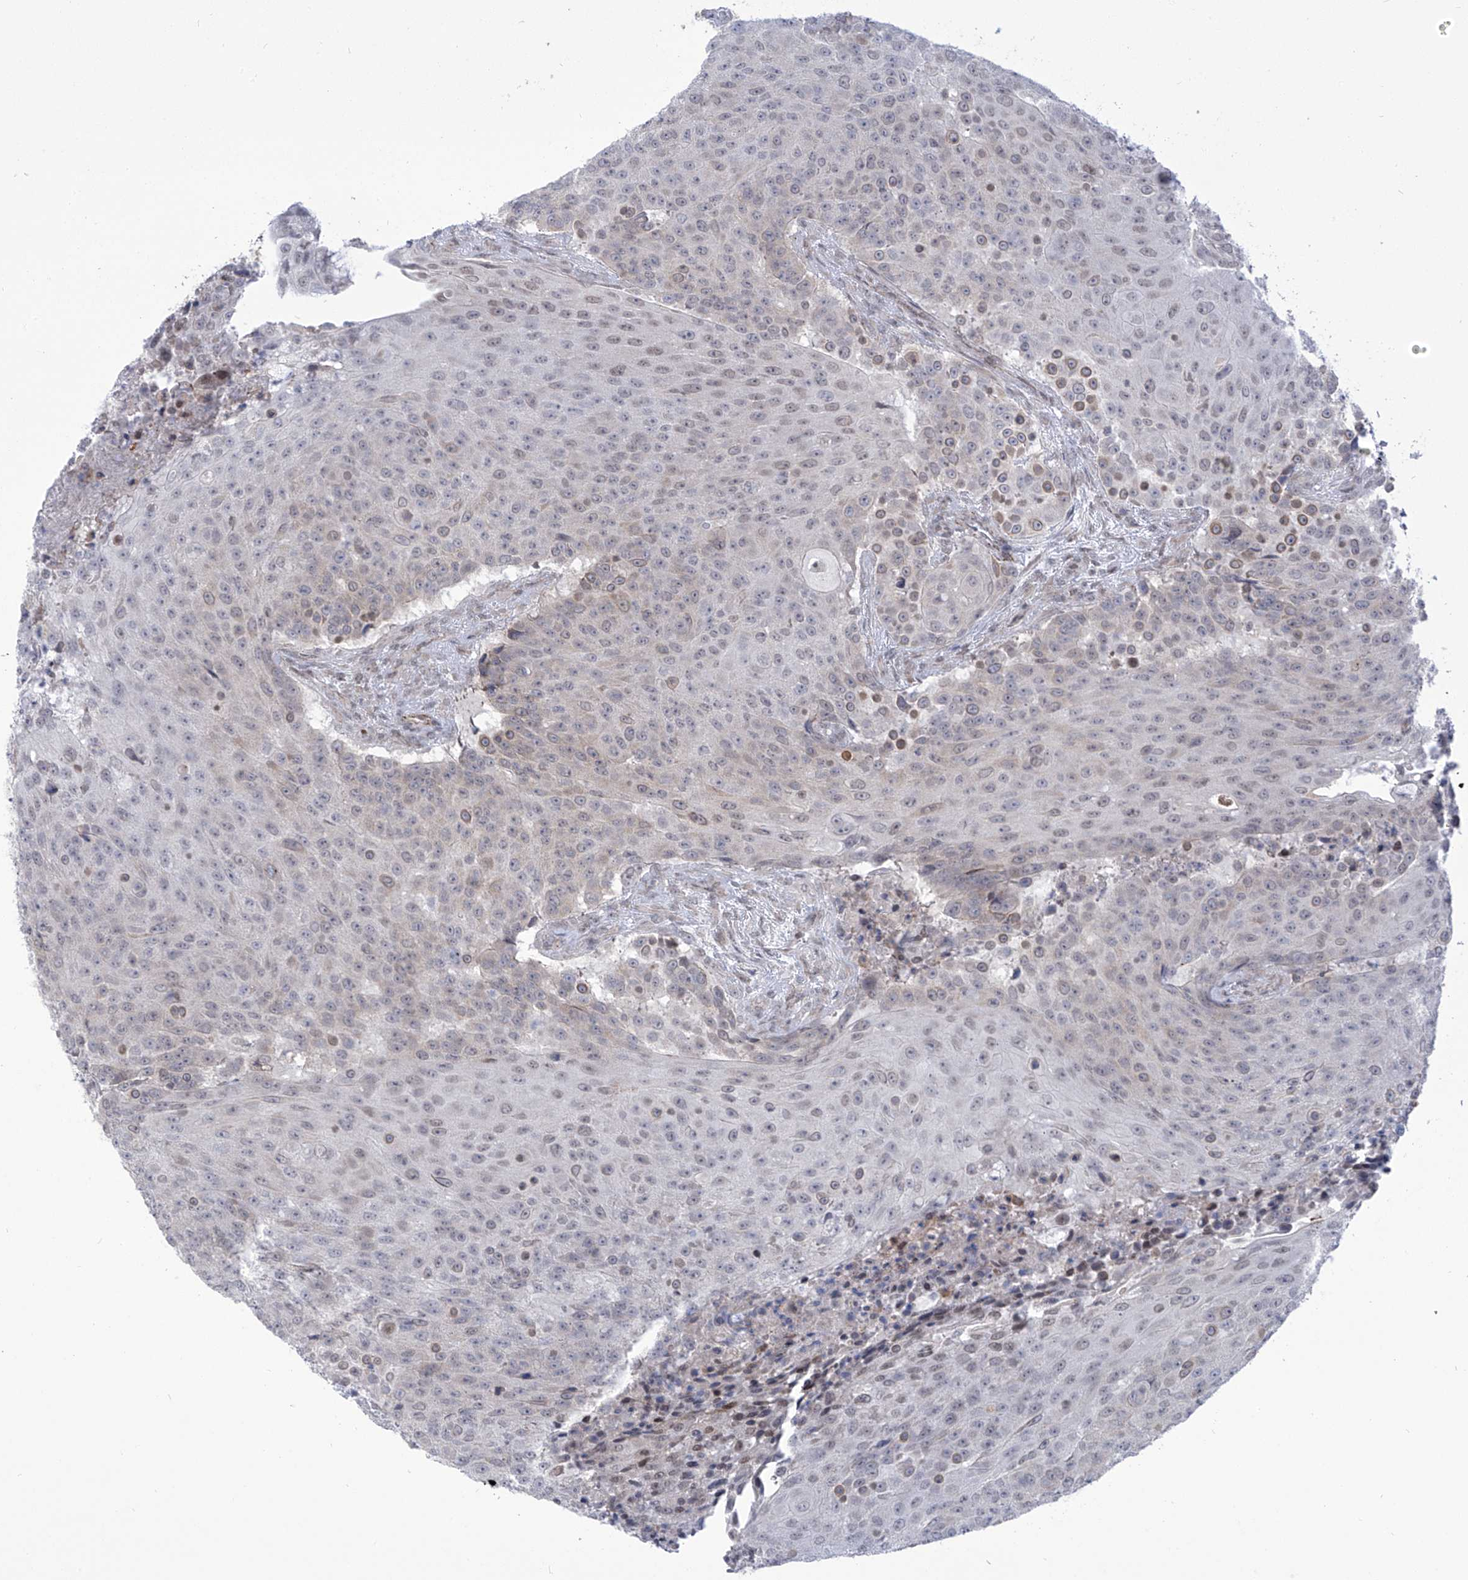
{"staining": {"intensity": "weak", "quantity": "<25%", "location": "nuclear"}, "tissue": "urothelial cancer", "cell_type": "Tumor cells", "image_type": "cancer", "snomed": [{"axis": "morphology", "description": "Urothelial carcinoma, High grade"}, {"axis": "topography", "description": "Urinary bladder"}], "caption": "Immunohistochemical staining of human urothelial cancer reveals no significant positivity in tumor cells. (Stains: DAB IHC with hematoxylin counter stain, Microscopy: brightfield microscopy at high magnification).", "gene": "CEP290", "patient": {"sex": "female", "age": 63}}